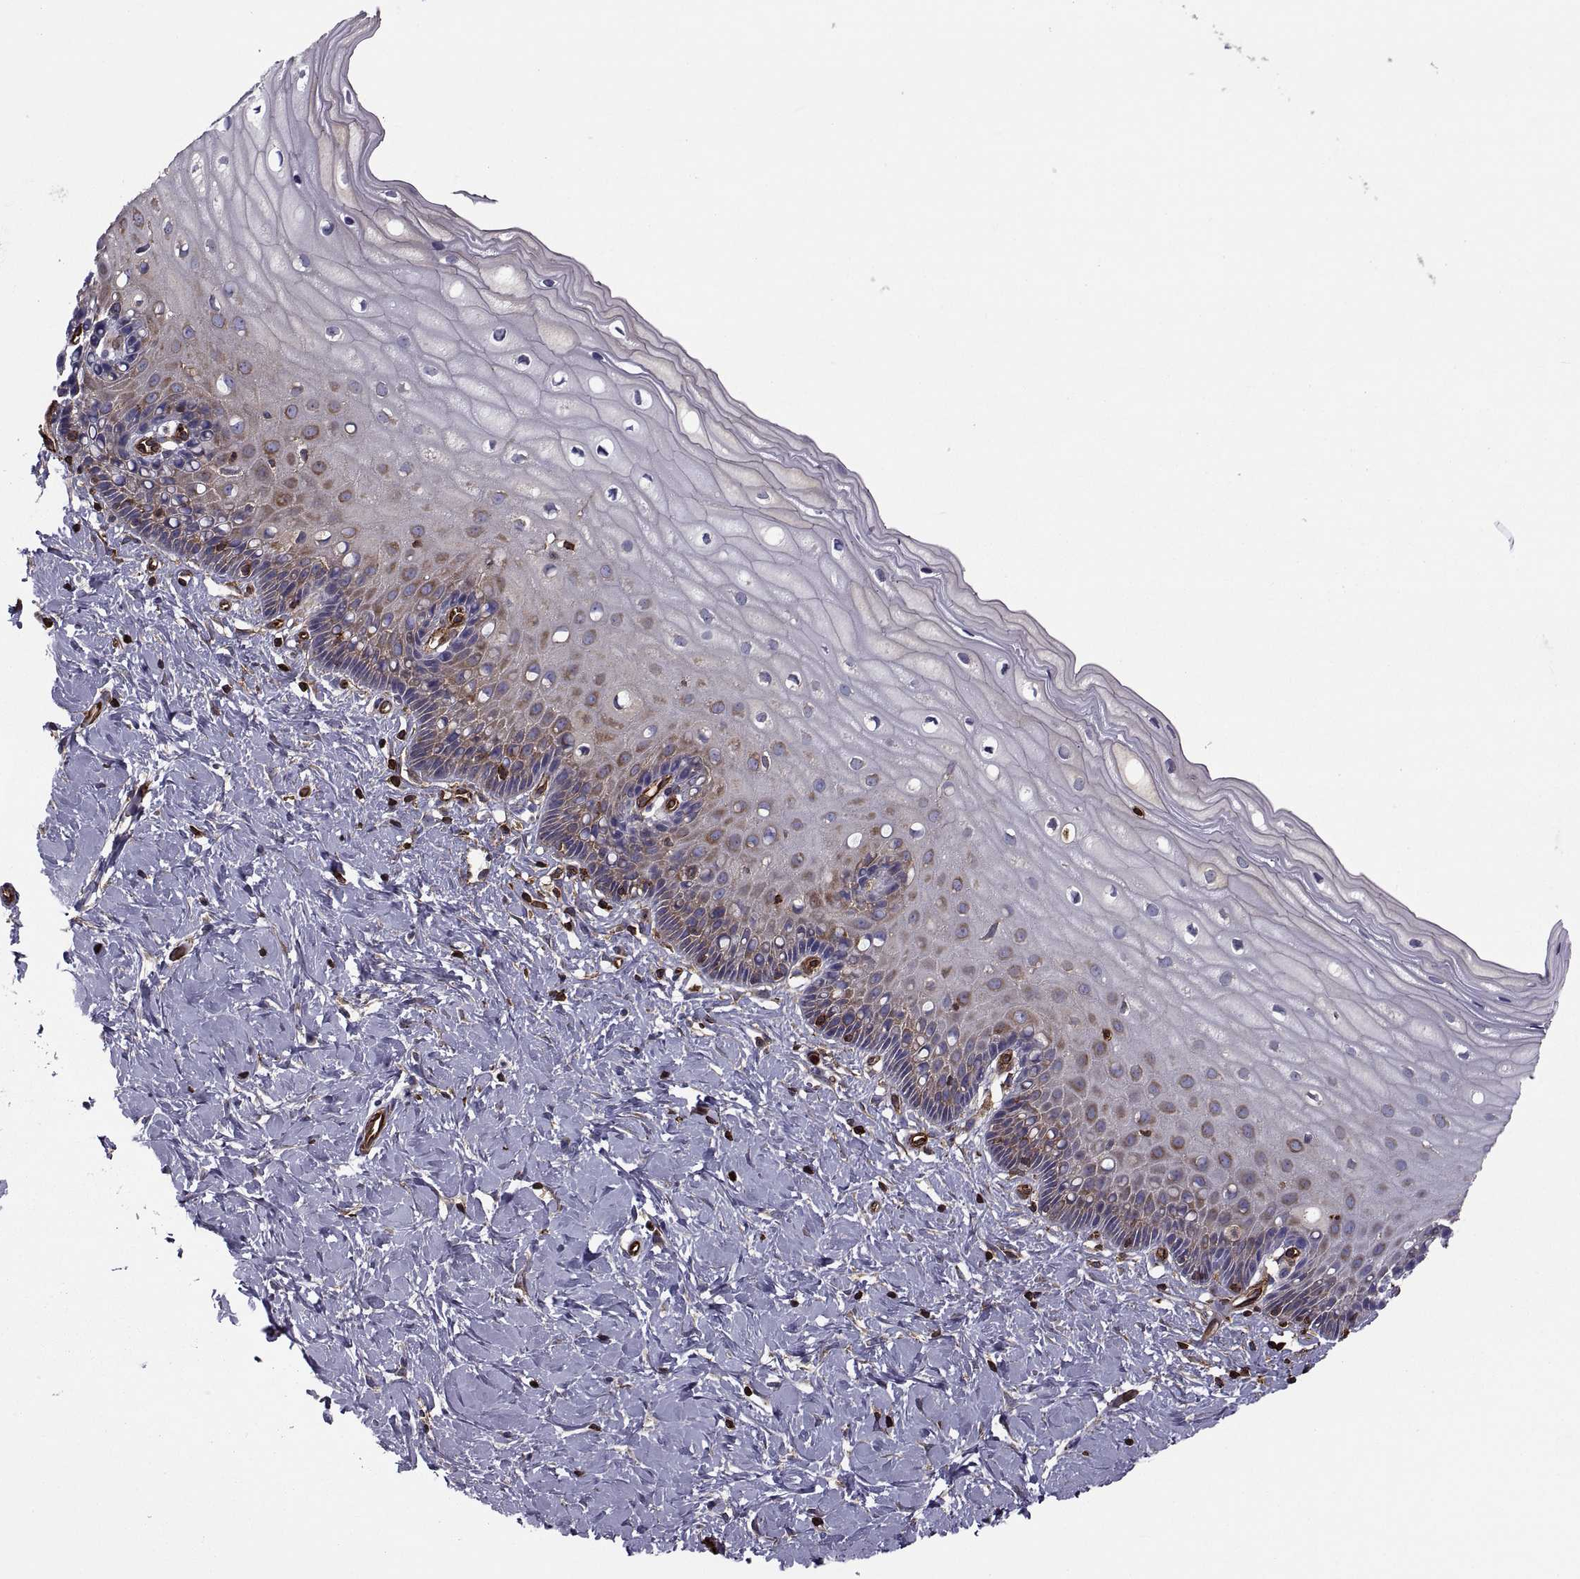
{"staining": {"intensity": "moderate", "quantity": "<25%", "location": "cytoplasmic/membranous"}, "tissue": "cervix", "cell_type": "Squamous epithelial cells", "image_type": "normal", "snomed": [{"axis": "morphology", "description": "Normal tissue, NOS"}, {"axis": "topography", "description": "Cervix"}], "caption": "The image exhibits a brown stain indicating the presence of a protein in the cytoplasmic/membranous of squamous epithelial cells in cervix. (DAB IHC with brightfield microscopy, high magnification).", "gene": "MYH9", "patient": {"sex": "female", "age": 37}}